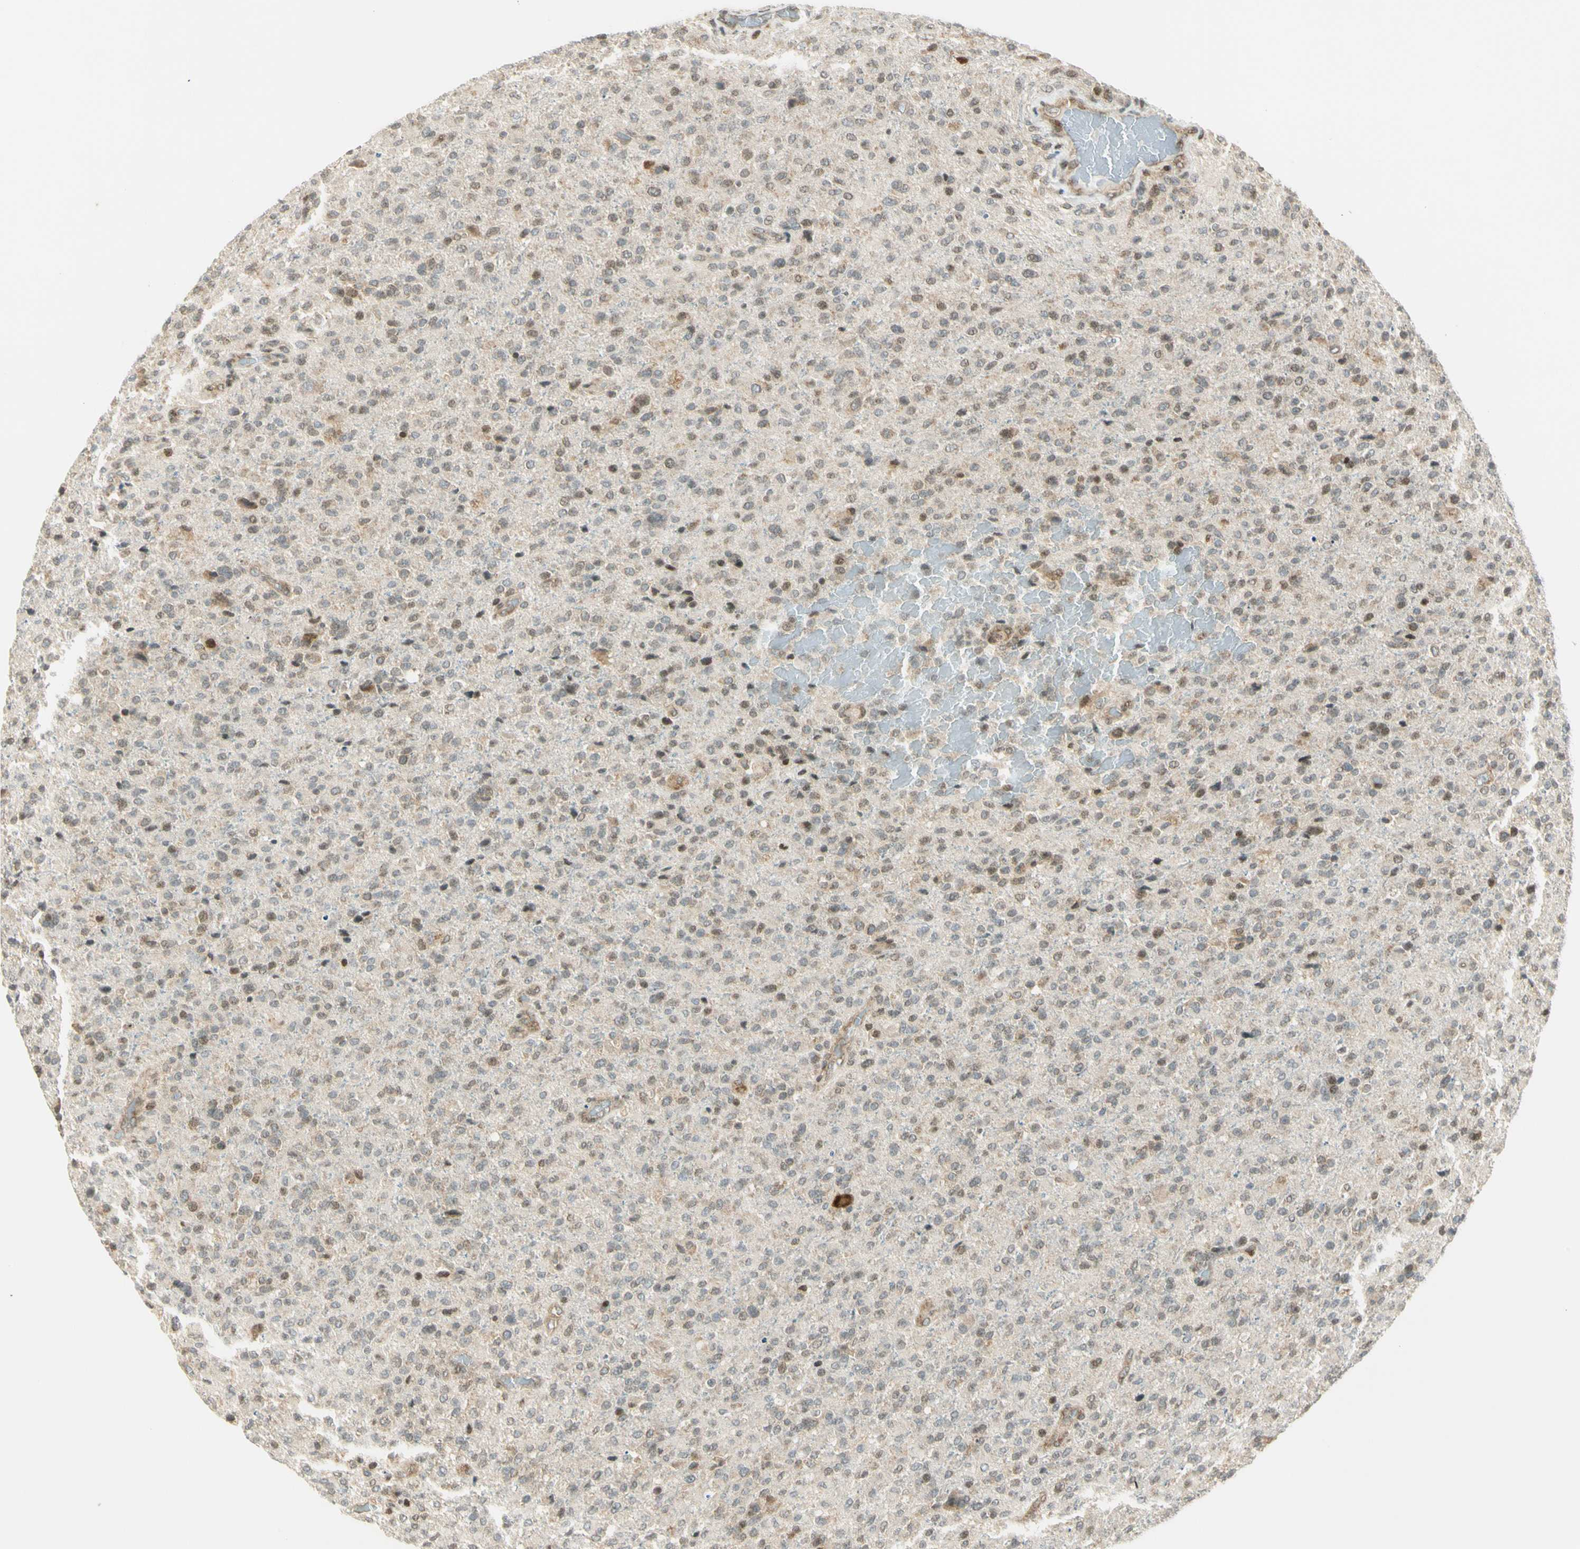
{"staining": {"intensity": "weak", "quantity": "25%-75%", "location": "nuclear"}, "tissue": "glioma", "cell_type": "Tumor cells", "image_type": "cancer", "snomed": [{"axis": "morphology", "description": "Glioma, malignant, High grade"}, {"axis": "topography", "description": "Brain"}], "caption": "Glioma was stained to show a protein in brown. There is low levels of weak nuclear staining in about 25%-75% of tumor cells.", "gene": "TPT1", "patient": {"sex": "male", "age": 71}}